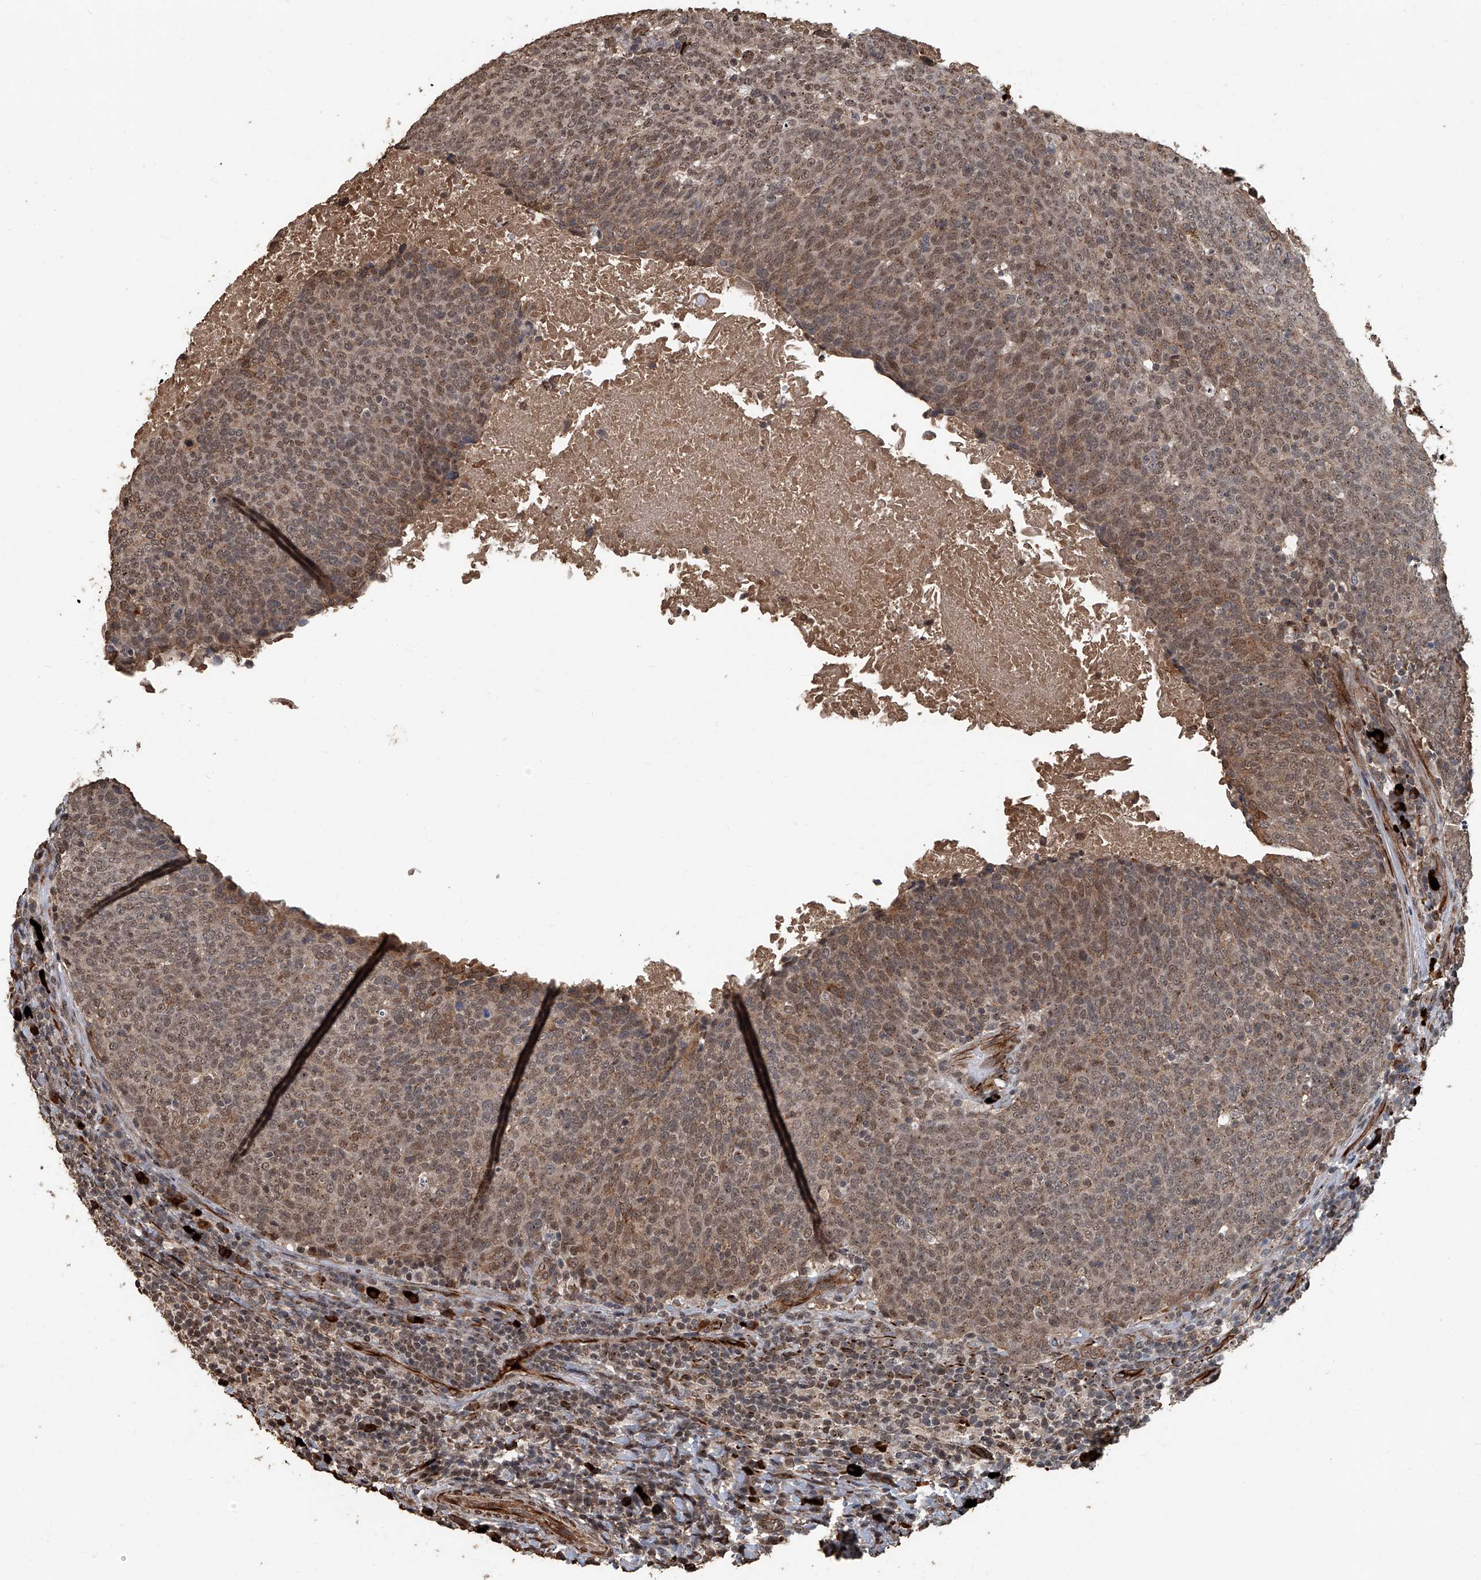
{"staining": {"intensity": "moderate", "quantity": ">75%", "location": "cytoplasmic/membranous,nuclear"}, "tissue": "head and neck cancer", "cell_type": "Tumor cells", "image_type": "cancer", "snomed": [{"axis": "morphology", "description": "Squamous cell carcinoma, NOS"}, {"axis": "morphology", "description": "Squamous cell carcinoma, metastatic, NOS"}, {"axis": "topography", "description": "Lymph node"}, {"axis": "topography", "description": "Head-Neck"}], "caption": "Metastatic squamous cell carcinoma (head and neck) was stained to show a protein in brown. There is medium levels of moderate cytoplasmic/membranous and nuclear expression in approximately >75% of tumor cells.", "gene": "GPR132", "patient": {"sex": "male", "age": 62}}